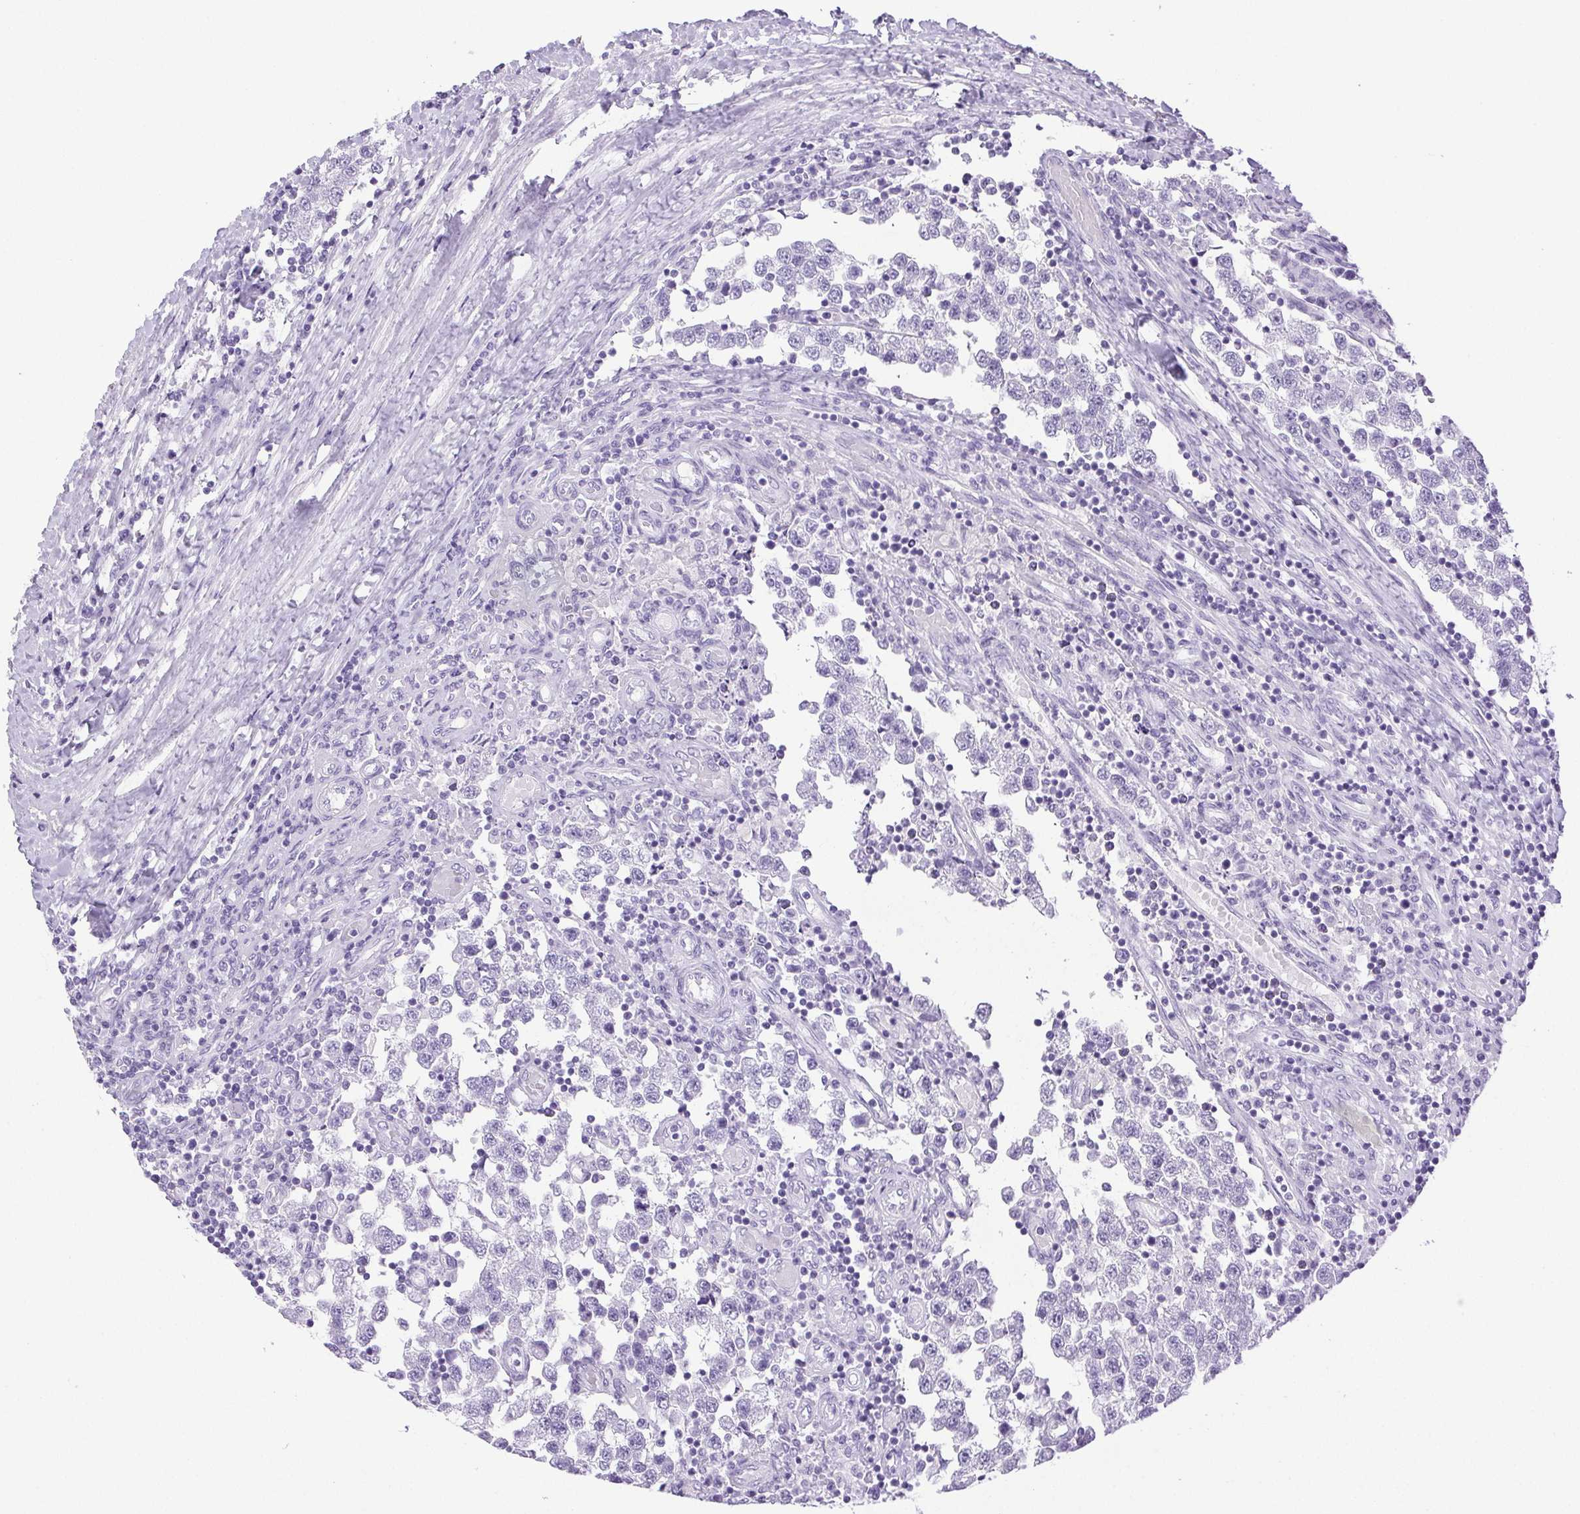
{"staining": {"intensity": "negative", "quantity": "none", "location": "none"}, "tissue": "testis cancer", "cell_type": "Tumor cells", "image_type": "cancer", "snomed": [{"axis": "morphology", "description": "Seminoma, NOS"}, {"axis": "topography", "description": "Testis"}], "caption": "Protein analysis of seminoma (testis) shows no significant positivity in tumor cells.", "gene": "HLA-G", "patient": {"sex": "male", "age": 34}}